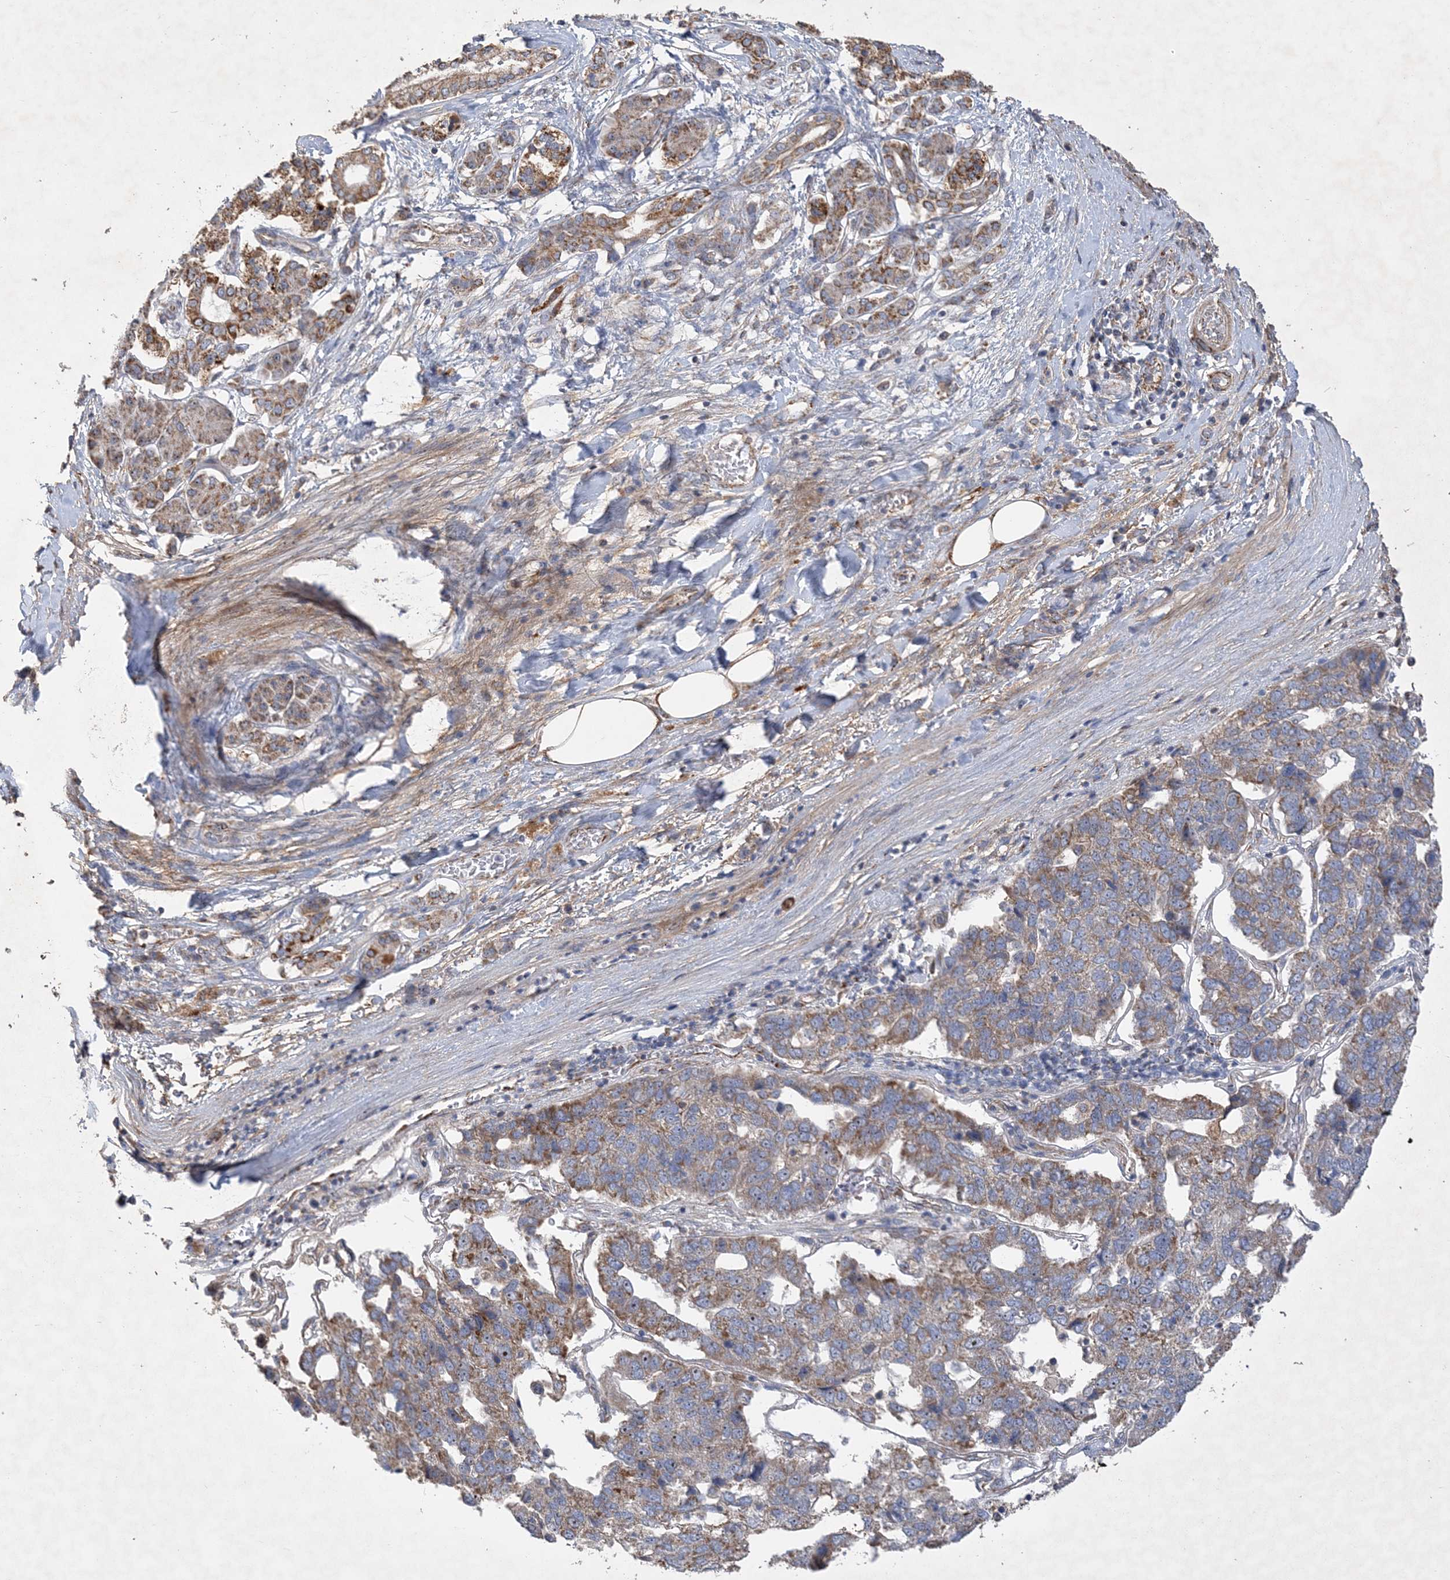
{"staining": {"intensity": "moderate", "quantity": ">75%", "location": "cytoplasmic/membranous"}, "tissue": "pancreatic cancer", "cell_type": "Tumor cells", "image_type": "cancer", "snomed": [{"axis": "morphology", "description": "Adenocarcinoma, NOS"}, {"axis": "topography", "description": "Pancreas"}], "caption": "Approximately >75% of tumor cells in human pancreatic cancer show moderate cytoplasmic/membranous protein expression as visualized by brown immunohistochemical staining.", "gene": "FEZ2", "patient": {"sex": "female", "age": 61}}